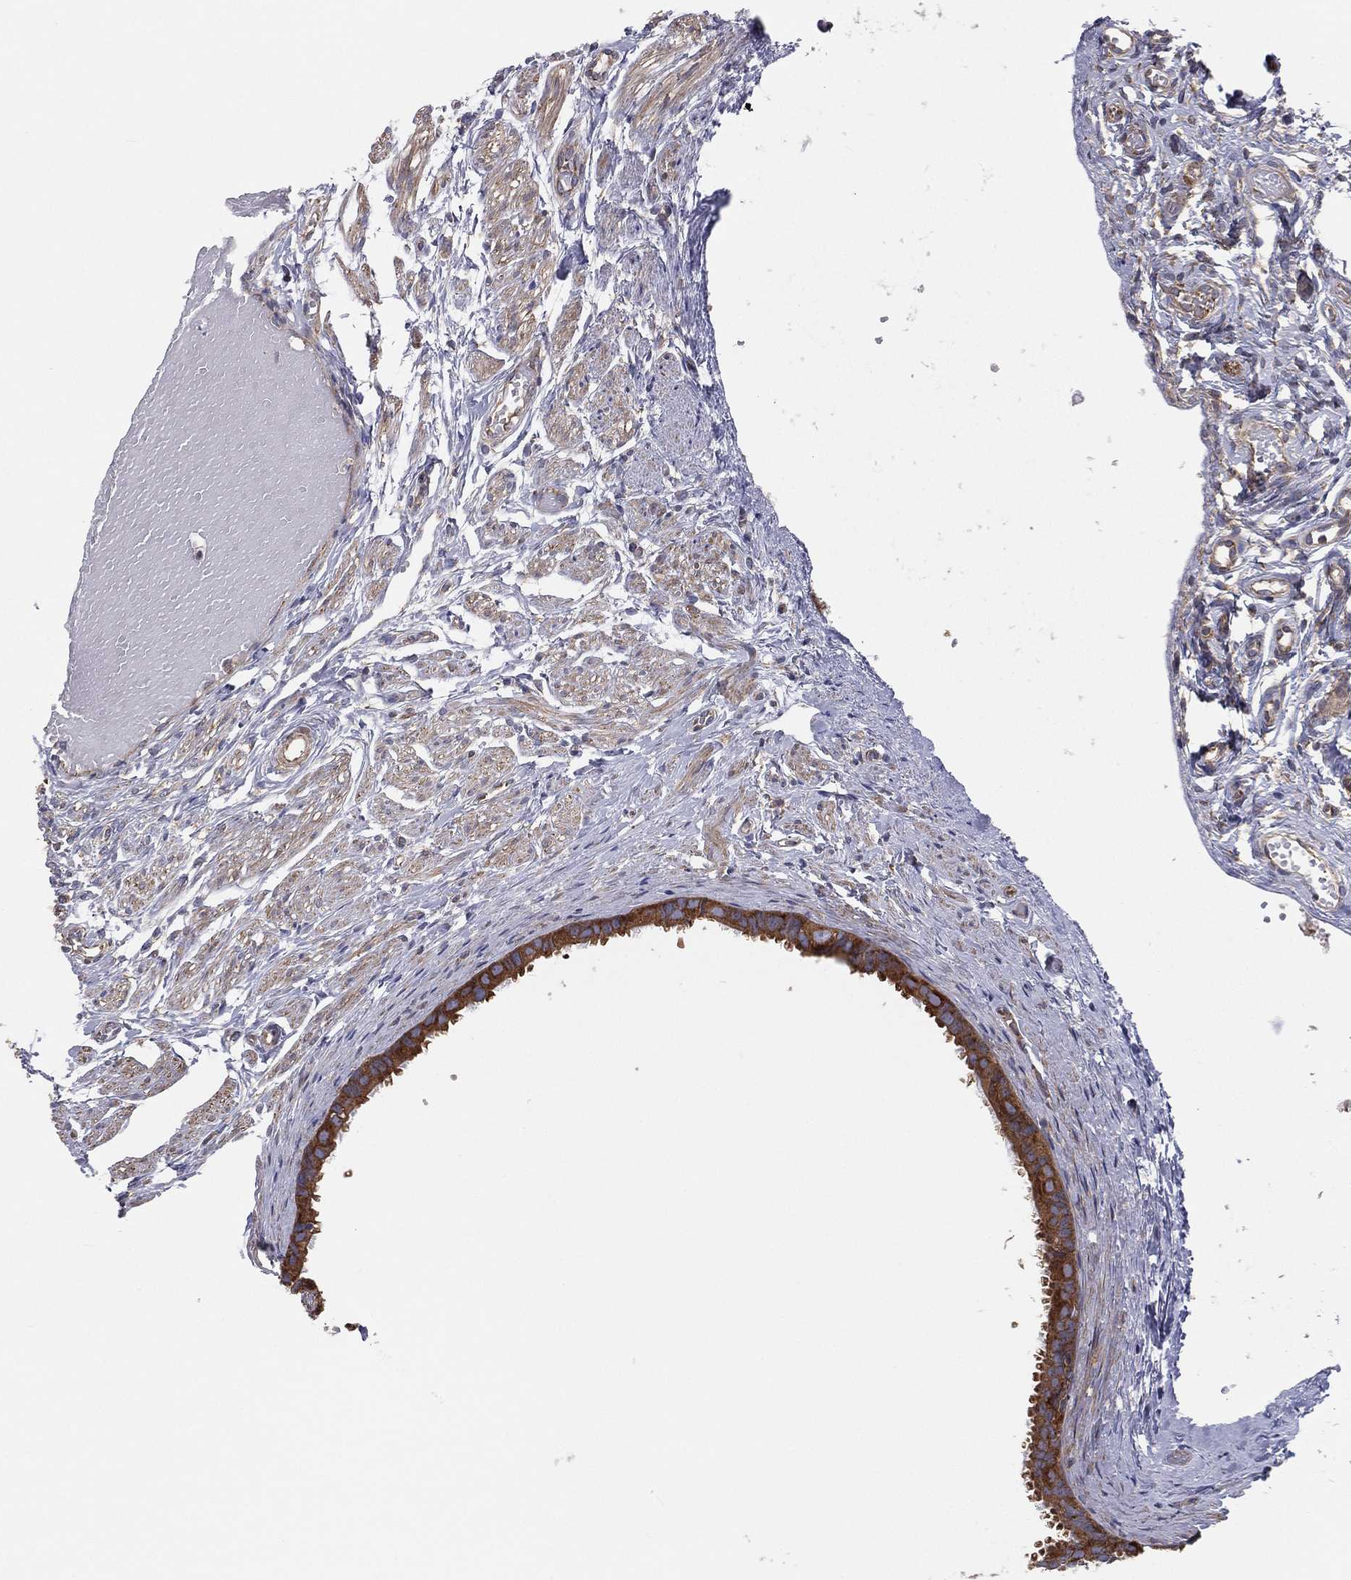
{"staining": {"intensity": "strong", "quantity": "25%-75%", "location": "cytoplasmic/membranous"}, "tissue": "fallopian tube", "cell_type": "Glandular cells", "image_type": "normal", "snomed": [{"axis": "morphology", "description": "Normal tissue, NOS"}, {"axis": "topography", "description": "Fallopian tube"}, {"axis": "topography", "description": "Ovary"}], "caption": "Unremarkable fallopian tube shows strong cytoplasmic/membranous staining in approximately 25%-75% of glandular cells (Brightfield microscopy of DAB IHC at high magnification)..", "gene": "EIF2B5", "patient": {"sex": "female", "age": 49}}